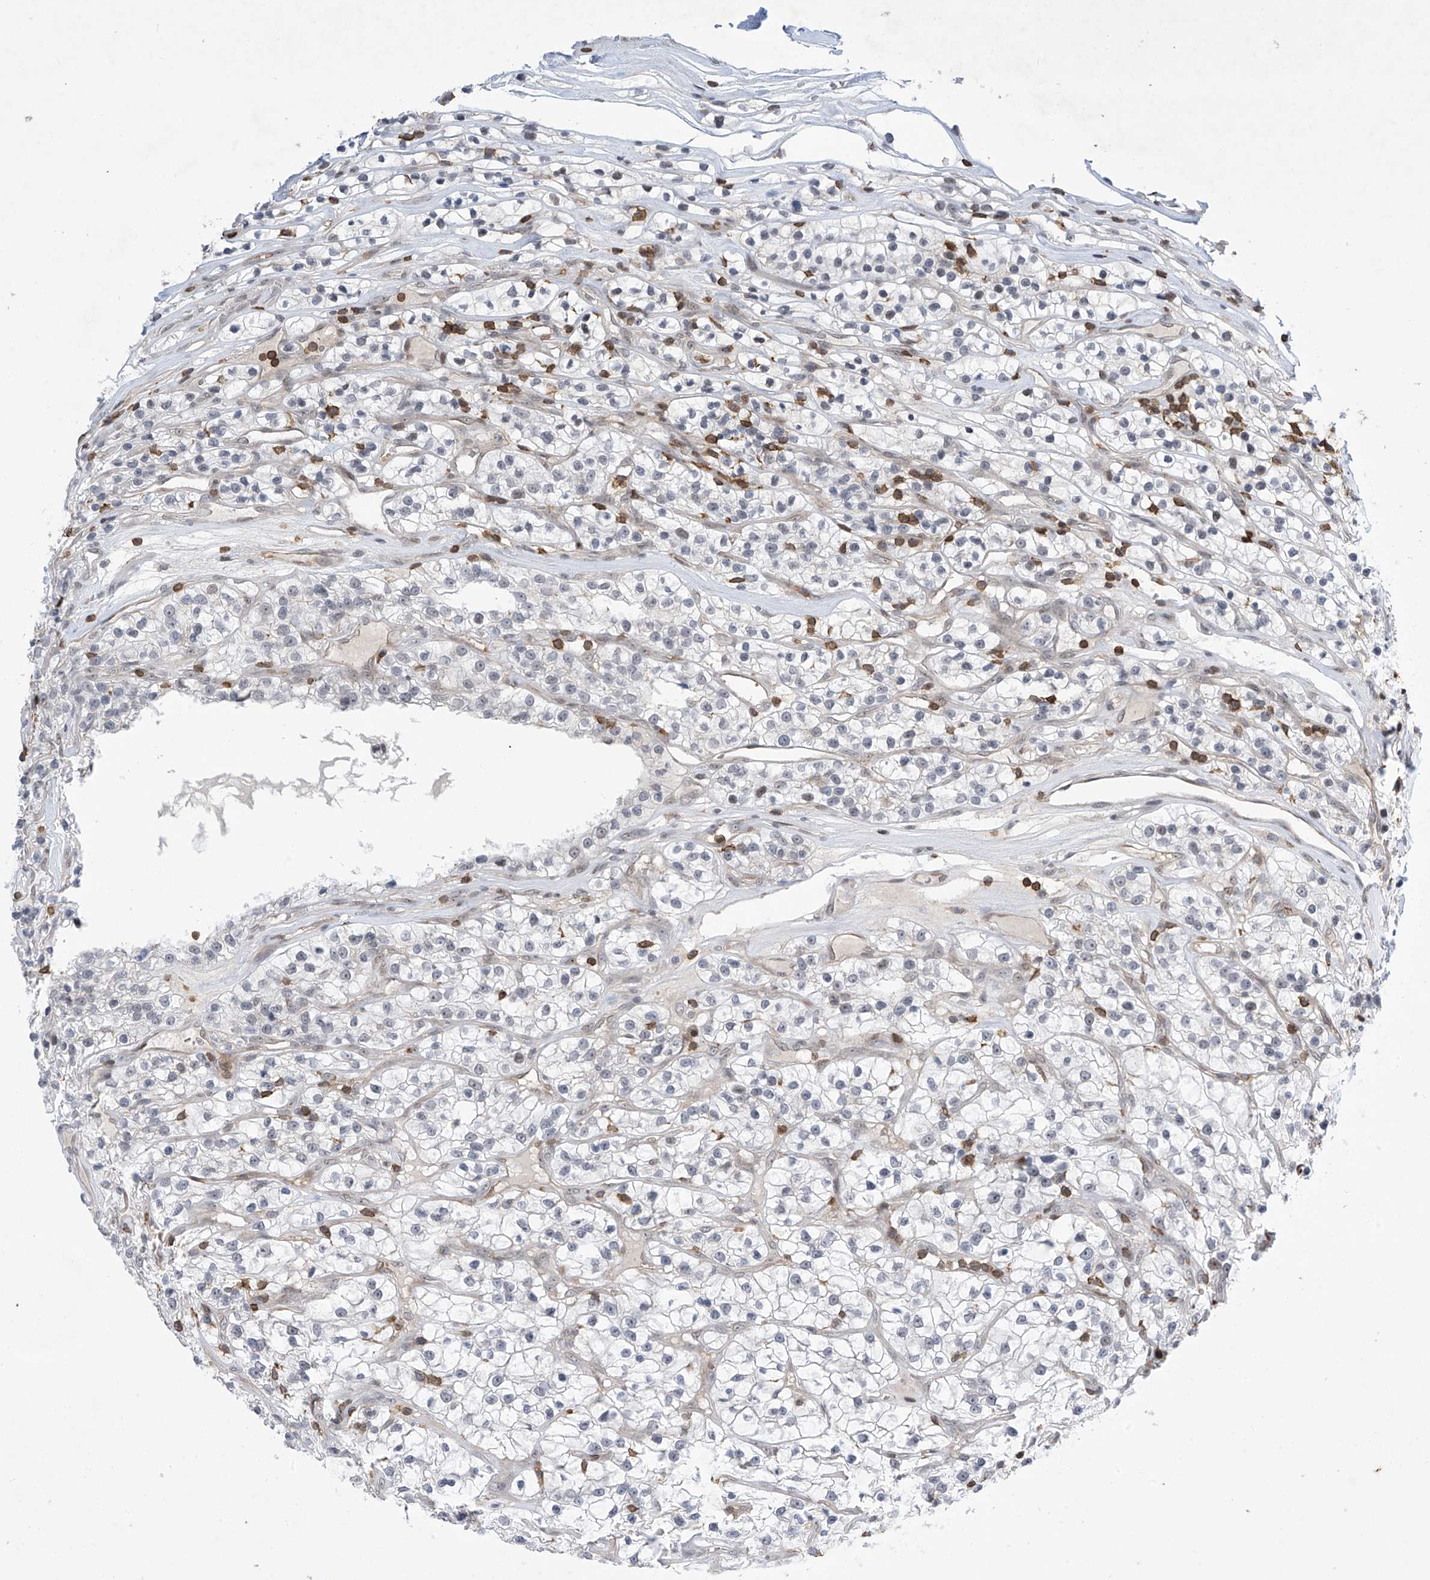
{"staining": {"intensity": "negative", "quantity": "none", "location": "none"}, "tissue": "renal cancer", "cell_type": "Tumor cells", "image_type": "cancer", "snomed": [{"axis": "morphology", "description": "Adenocarcinoma, NOS"}, {"axis": "topography", "description": "Kidney"}], "caption": "There is no significant positivity in tumor cells of renal cancer.", "gene": "MSL3", "patient": {"sex": "female", "age": 57}}